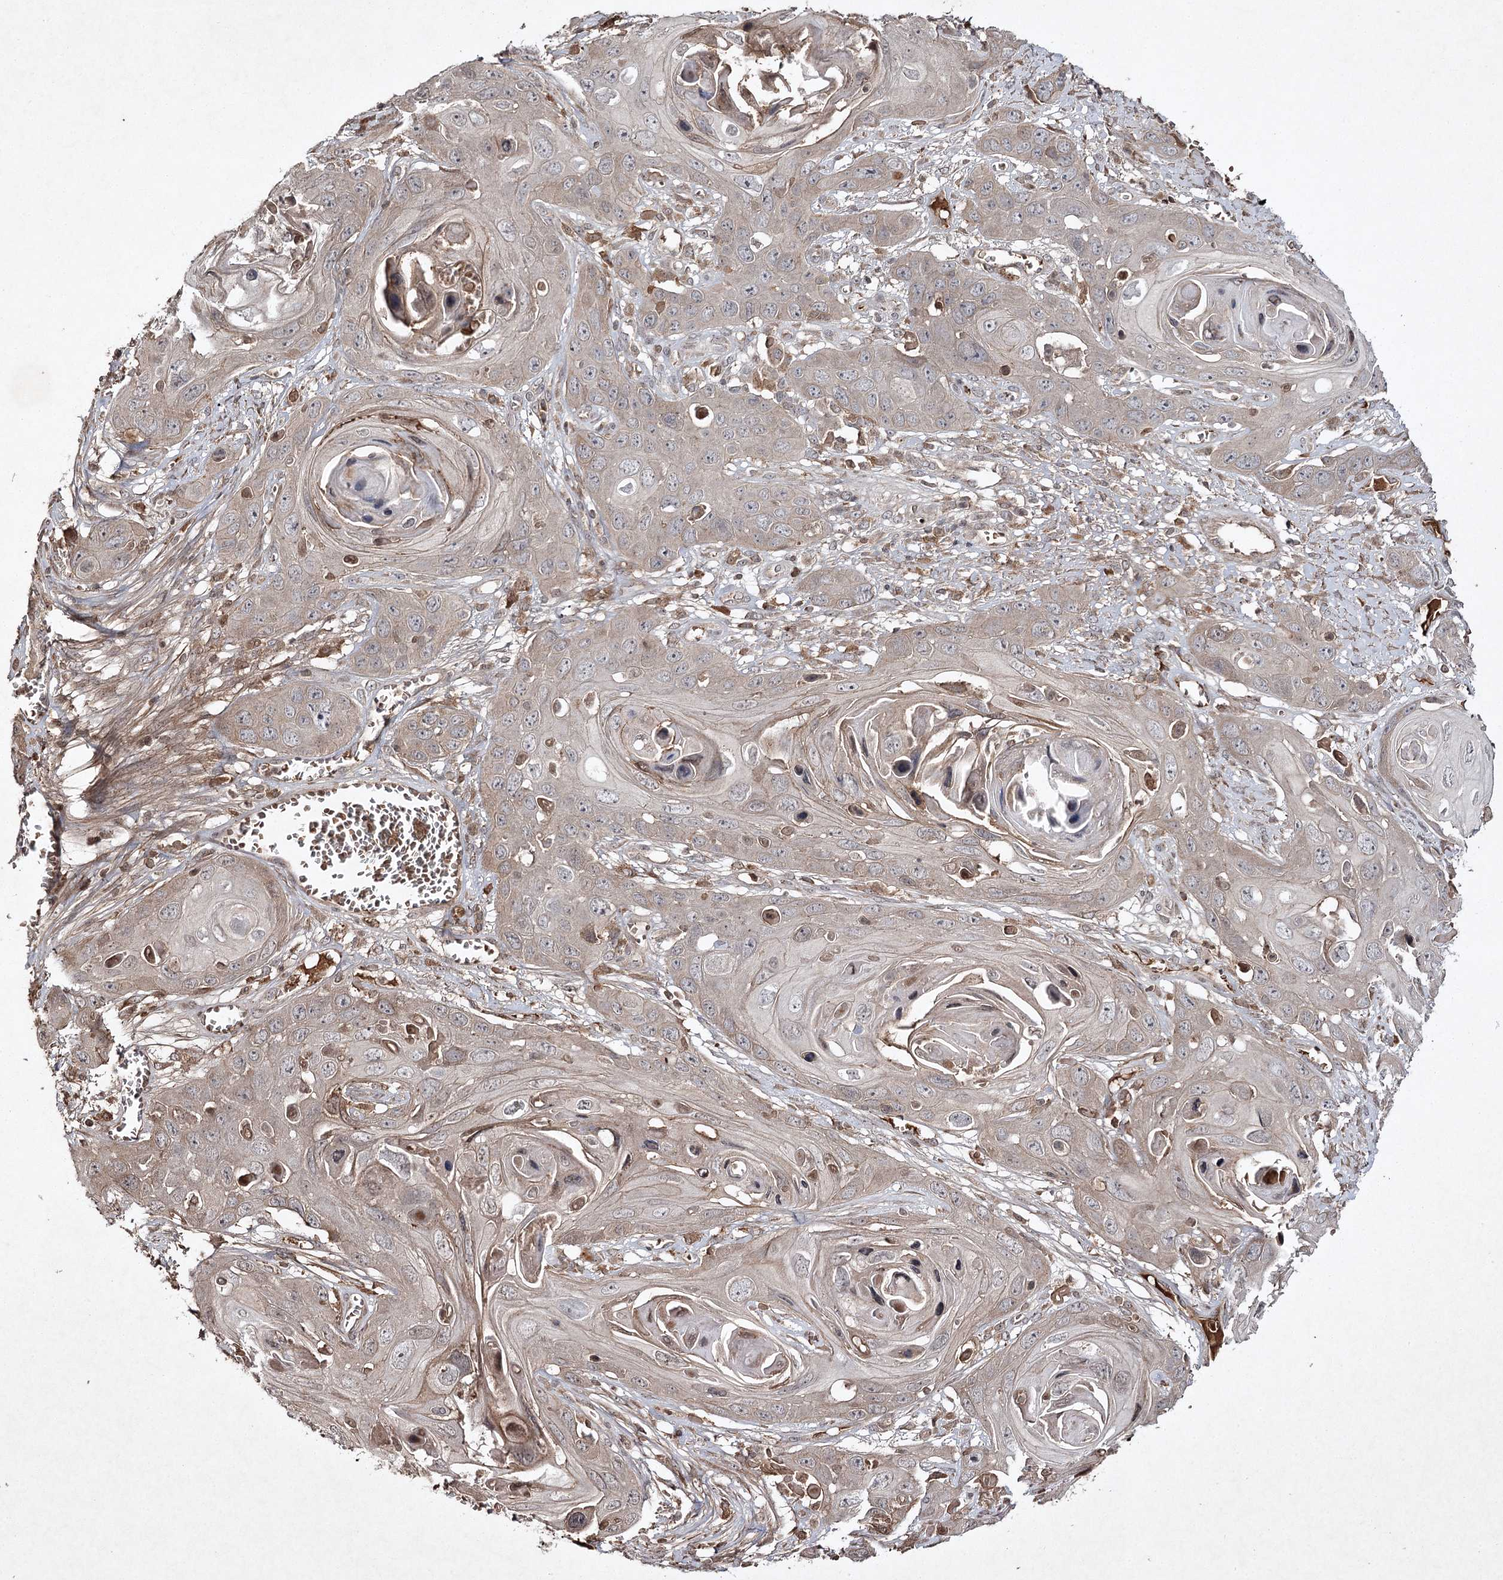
{"staining": {"intensity": "negative", "quantity": "none", "location": "none"}, "tissue": "skin cancer", "cell_type": "Tumor cells", "image_type": "cancer", "snomed": [{"axis": "morphology", "description": "Squamous cell carcinoma, NOS"}, {"axis": "topography", "description": "Skin"}], "caption": "Protein analysis of skin cancer exhibits no significant positivity in tumor cells. The staining was performed using DAB to visualize the protein expression in brown, while the nuclei were stained in blue with hematoxylin (Magnification: 20x).", "gene": "CYP2B6", "patient": {"sex": "male", "age": 55}}